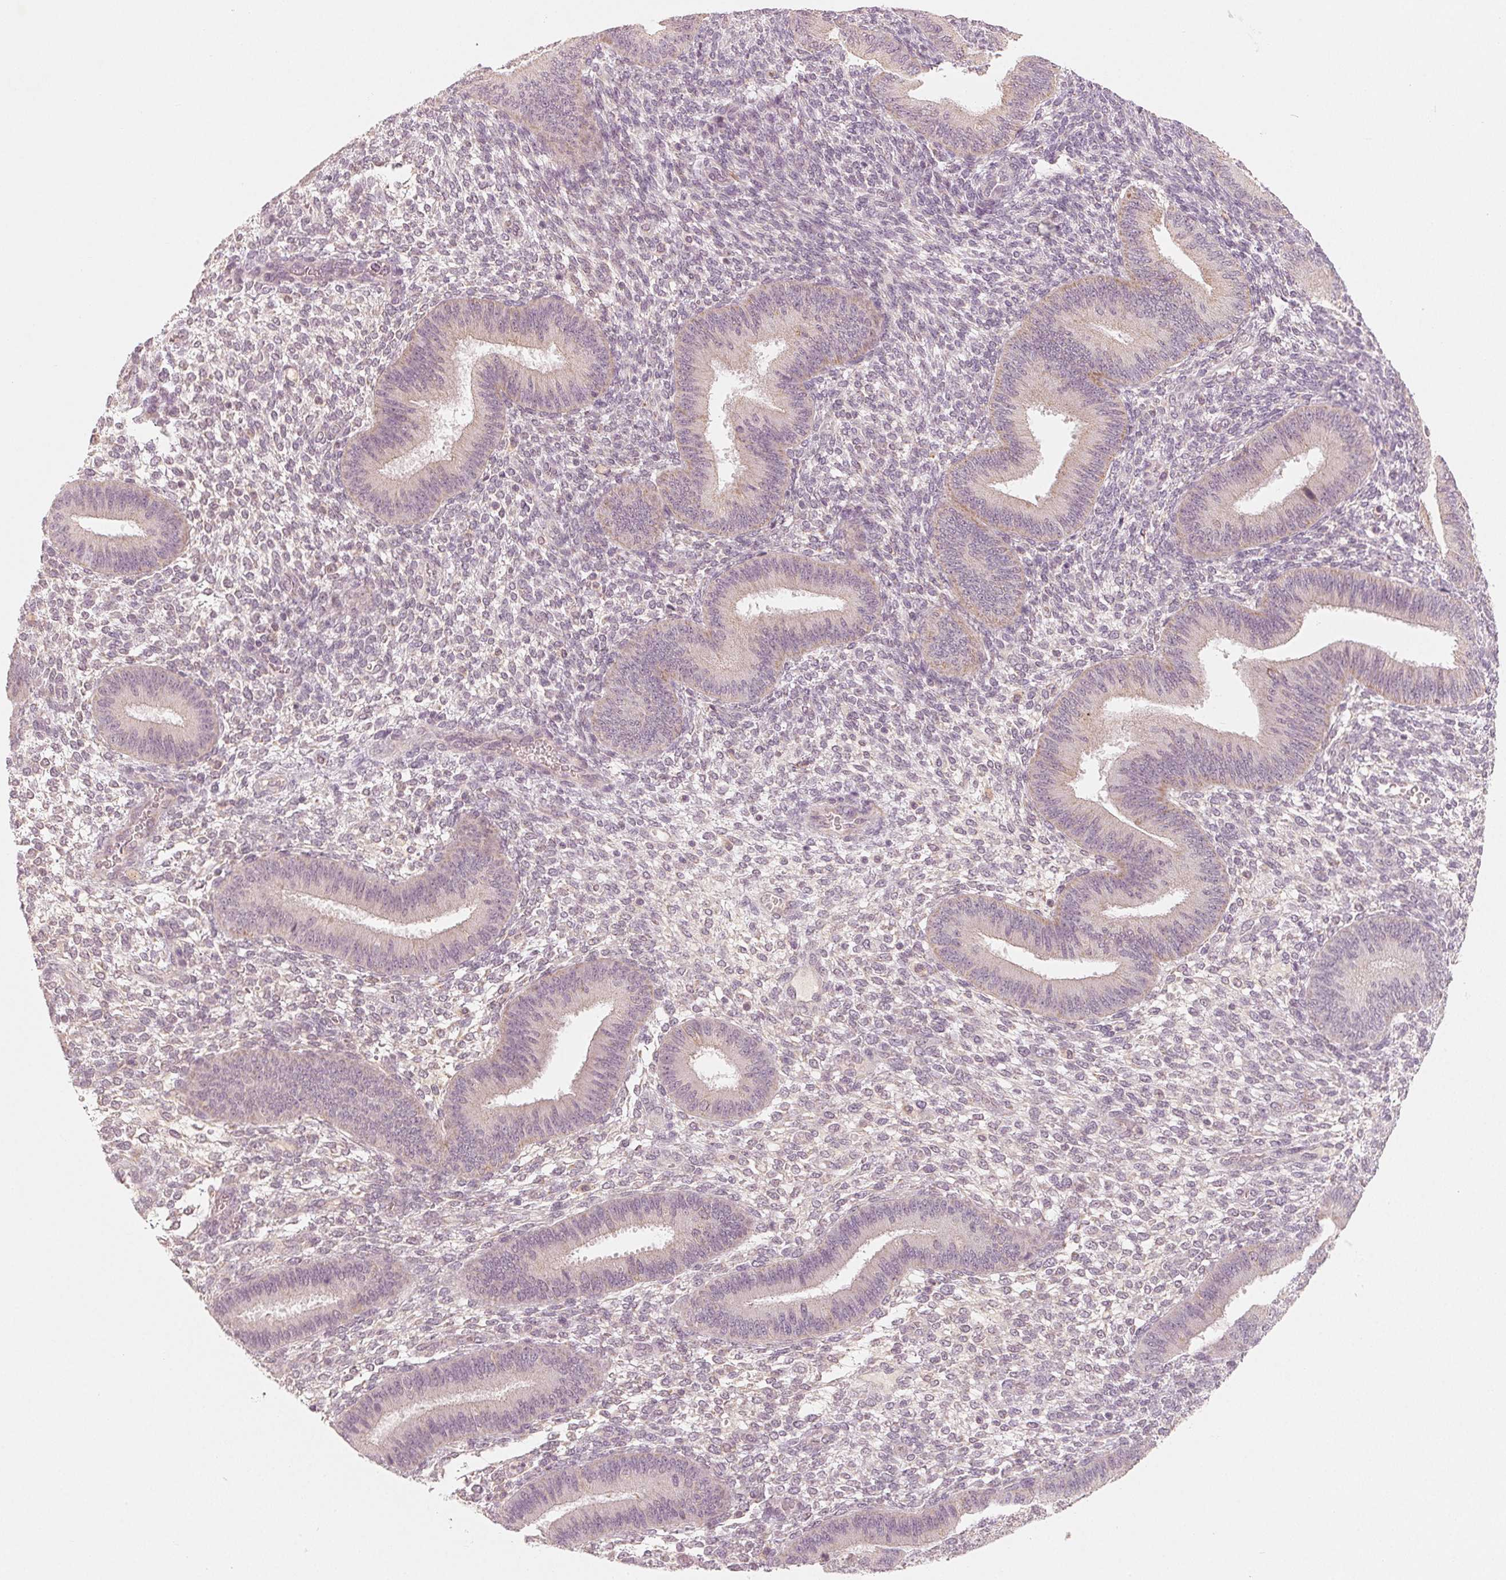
{"staining": {"intensity": "negative", "quantity": "none", "location": "none"}, "tissue": "endometrium", "cell_type": "Cells in endometrial stroma", "image_type": "normal", "snomed": [{"axis": "morphology", "description": "Normal tissue, NOS"}, {"axis": "topography", "description": "Endometrium"}], "caption": "The micrograph demonstrates no staining of cells in endometrial stroma in benign endometrium.", "gene": "GHITM", "patient": {"sex": "female", "age": 39}}